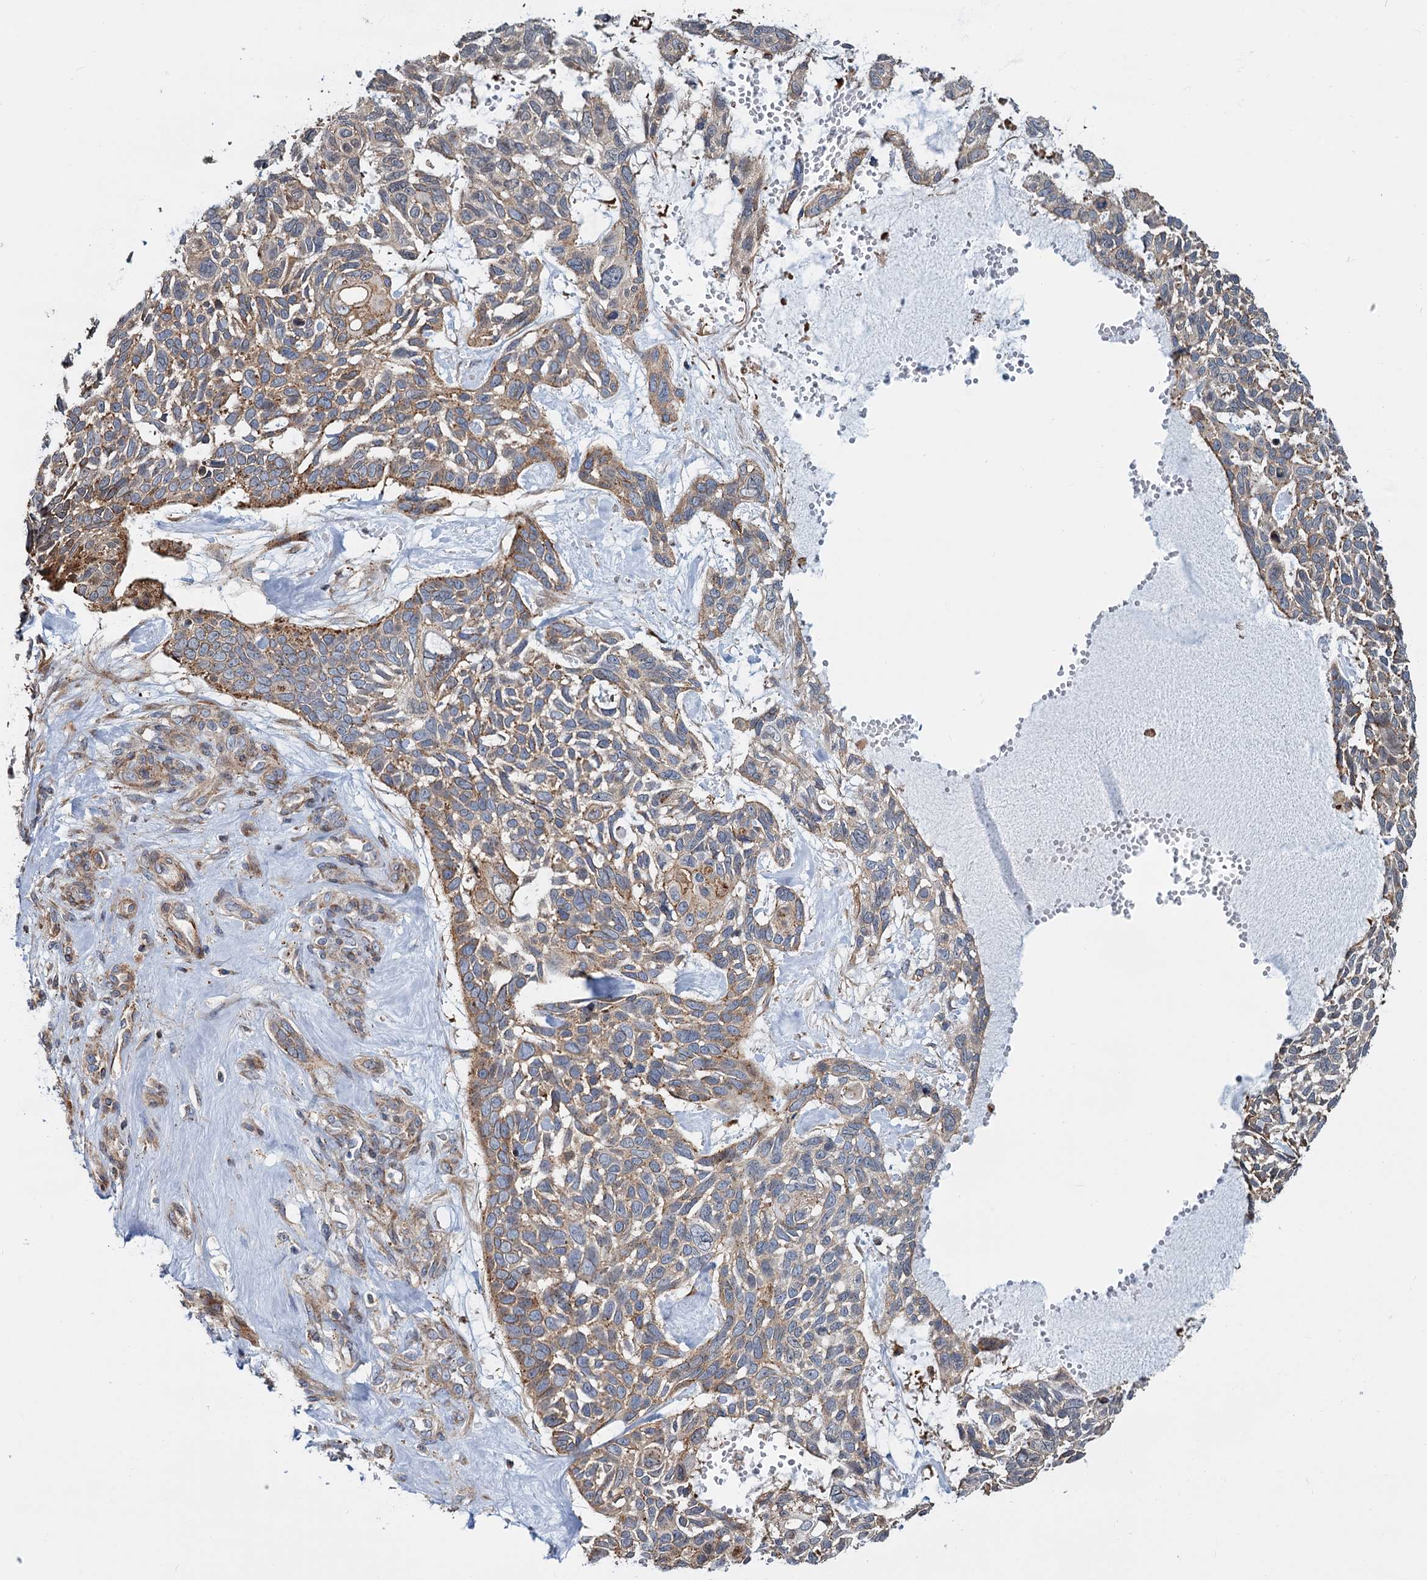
{"staining": {"intensity": "moderate", "quantity": ">75%", "location": "cytoplasmic/membranous"}, "tissue": "skin cancer", "cell_type": "Tumor cells", "image_type": "cancer", "snomed": [{"axis": "morphology", "description": "Basal cell carcinoma"}, {"axis": "topography", "description": "Skin"}], "caption": "Skin basal cell carcinoma tissue demonstrates moderate cytoplasmic/membranous staining in approximately >75% of tumor cells, visualized by immunohistochemistry.", "gene": "PSEN1", "patient": {"sex": "male", "age": 88}}